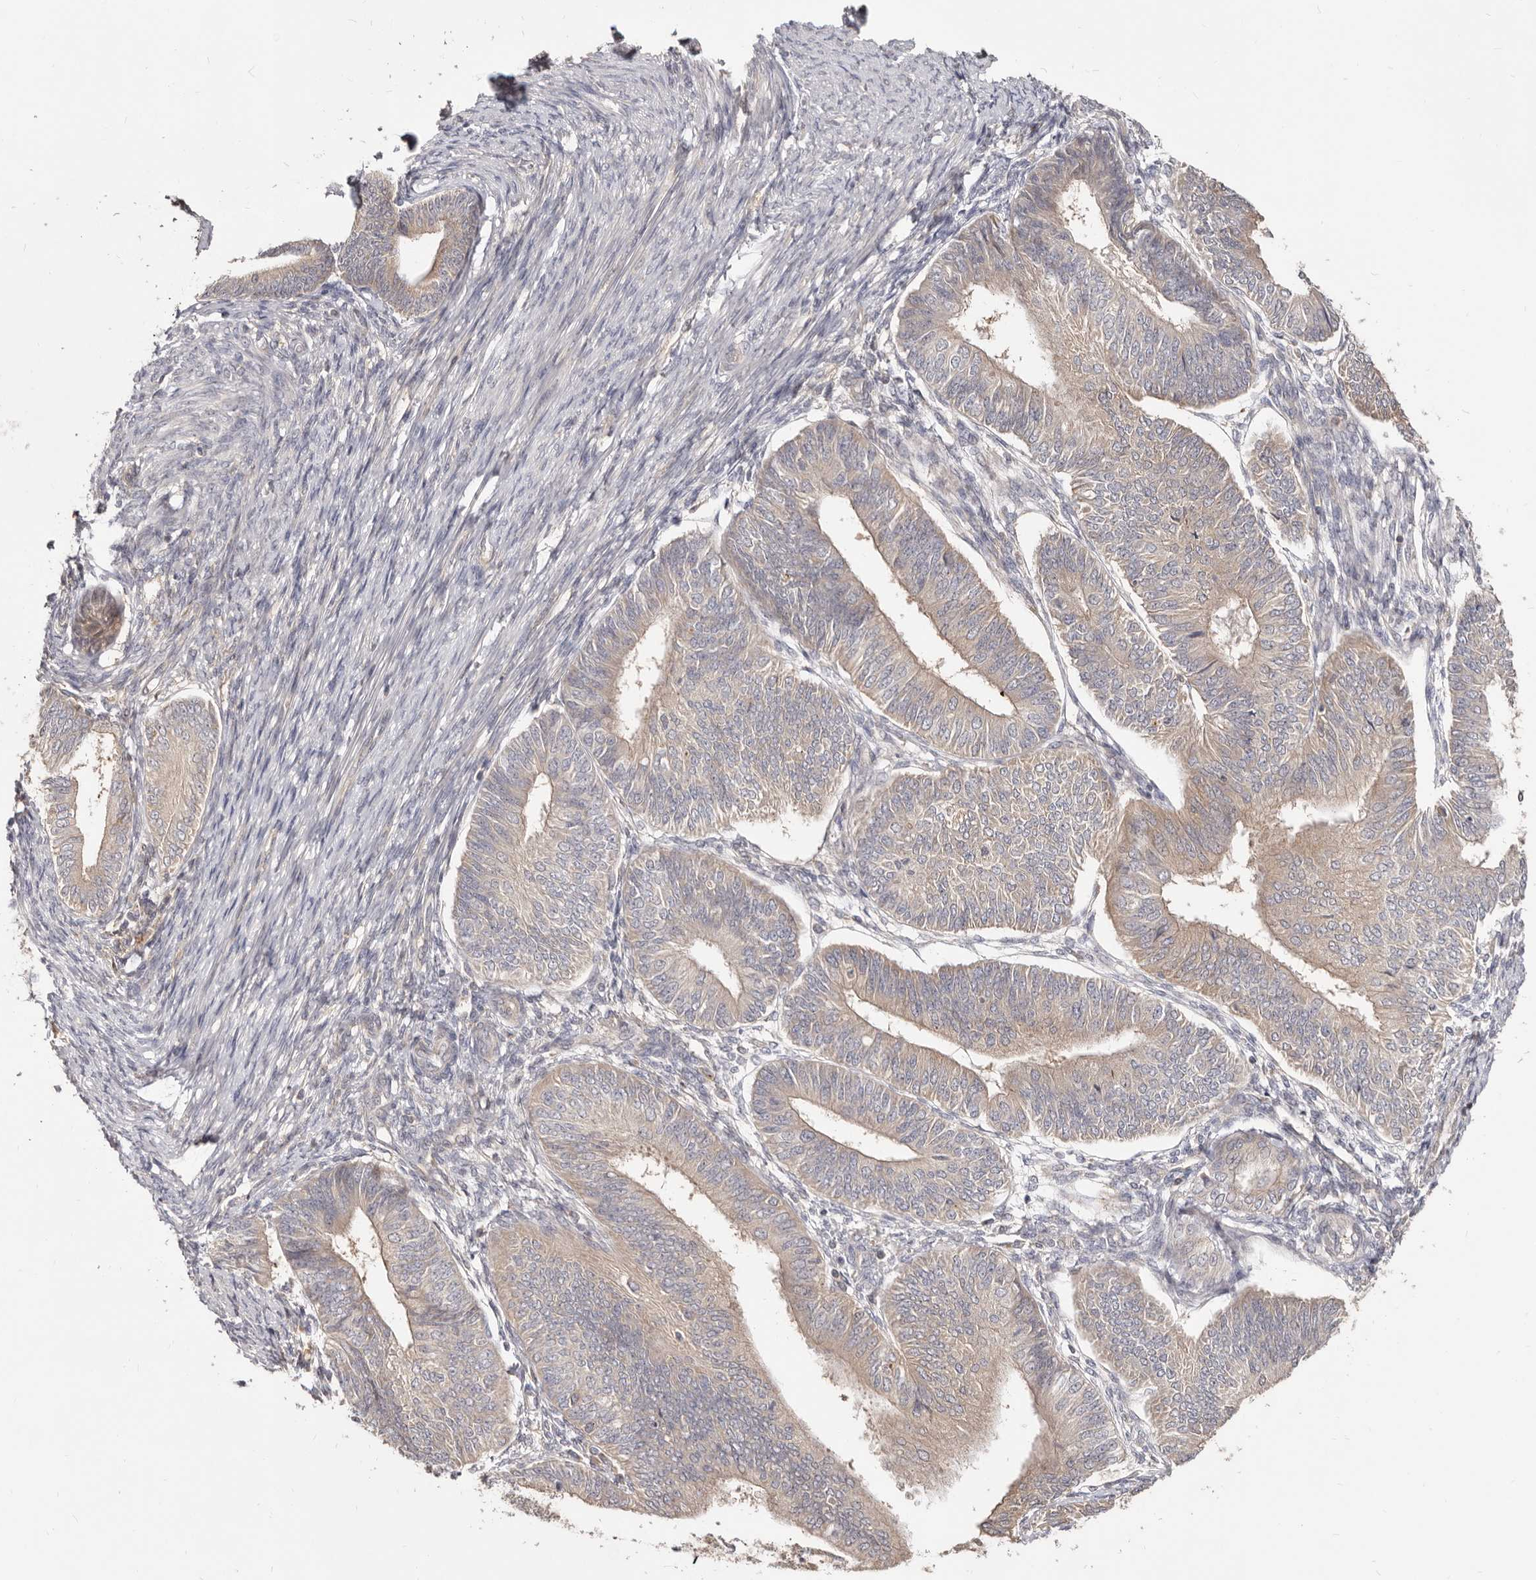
{"staining": {"intensity": "weak", "quantity": "25%-75%", "location": "cytoplasmic/membranous"}, "tissue": "endometrial cancer", "cell_type": "Tumor cells", "image_type": "cancer", "snomed": [{"axis": "morphology", "description": "Adenocarcinoma, NOS"}, {"axis": "topography", "description": "Endometrium"}], "caption": "DAB (3,3'-diaminobenzidine) immunohistochemical staining of adenocarcinoma (endometrial) displays weak cytoplasmic/membranous protein expression in about 25%-75% of tumor cells.", "gene": "TC2N", "patient": {"sex": "female", "age": 58}}